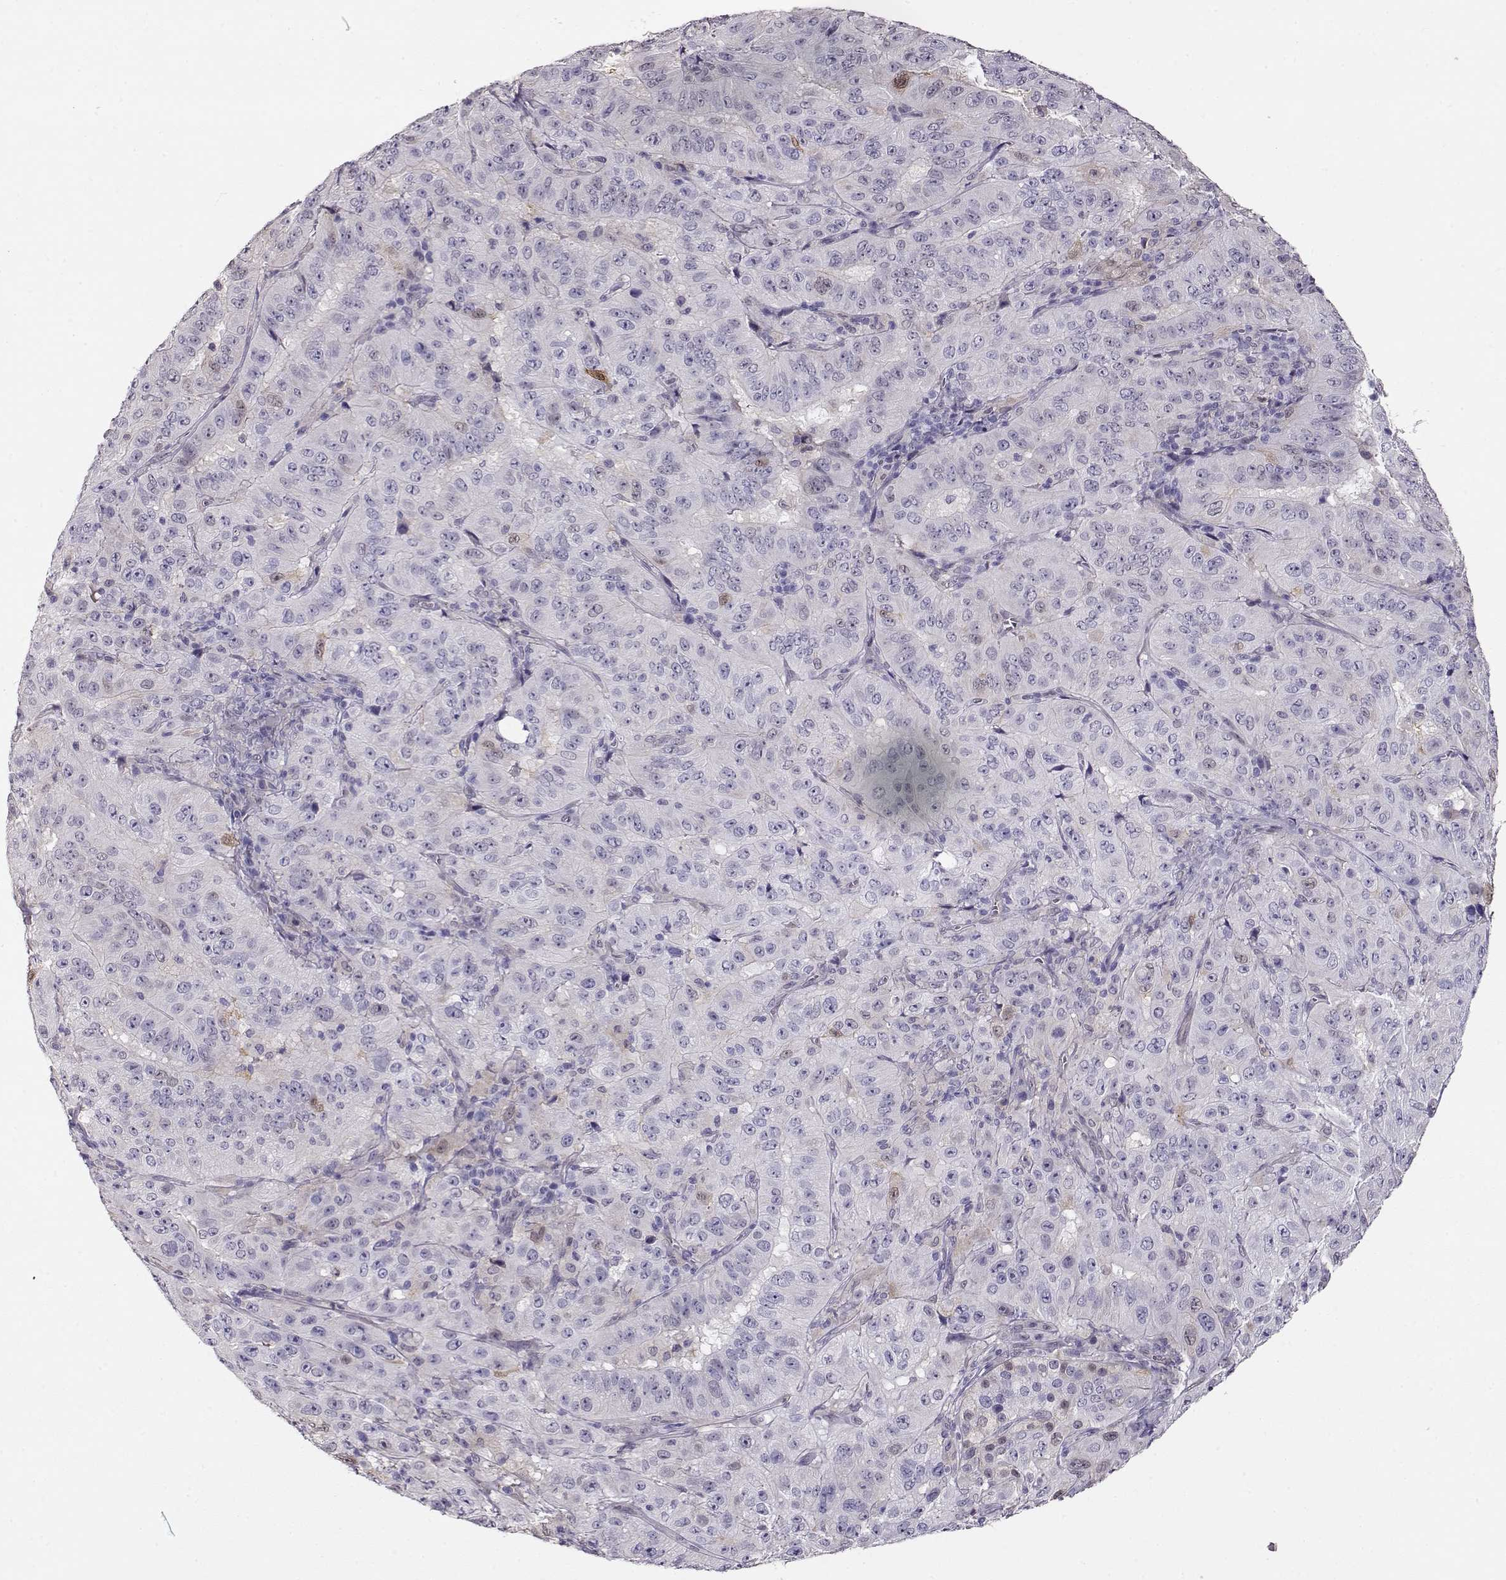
{"staining": {"intensity": "negative", "quantity": "none", "location": "none"}, "tissue": "pancreatic cancer", "cell_type": "Tumor cells", "image_type": "cancer", "snomed": [{"axis": "morphology", "description": "Adenocarcinoma, NOS"}, {"axis": "topography", "description": "Pancreas"}], "caption": "Immunohistochemistry histopathology image of neoplastic tissue: adenocarcinoma (pancreatic) stained with DAB reveals no significant protein positivity in tumor cells. (DAB IHC visualized using brightfield microscopy, high magnification).", "gene": "CCR8", "patient": {"sex": "male", "age": 63}}